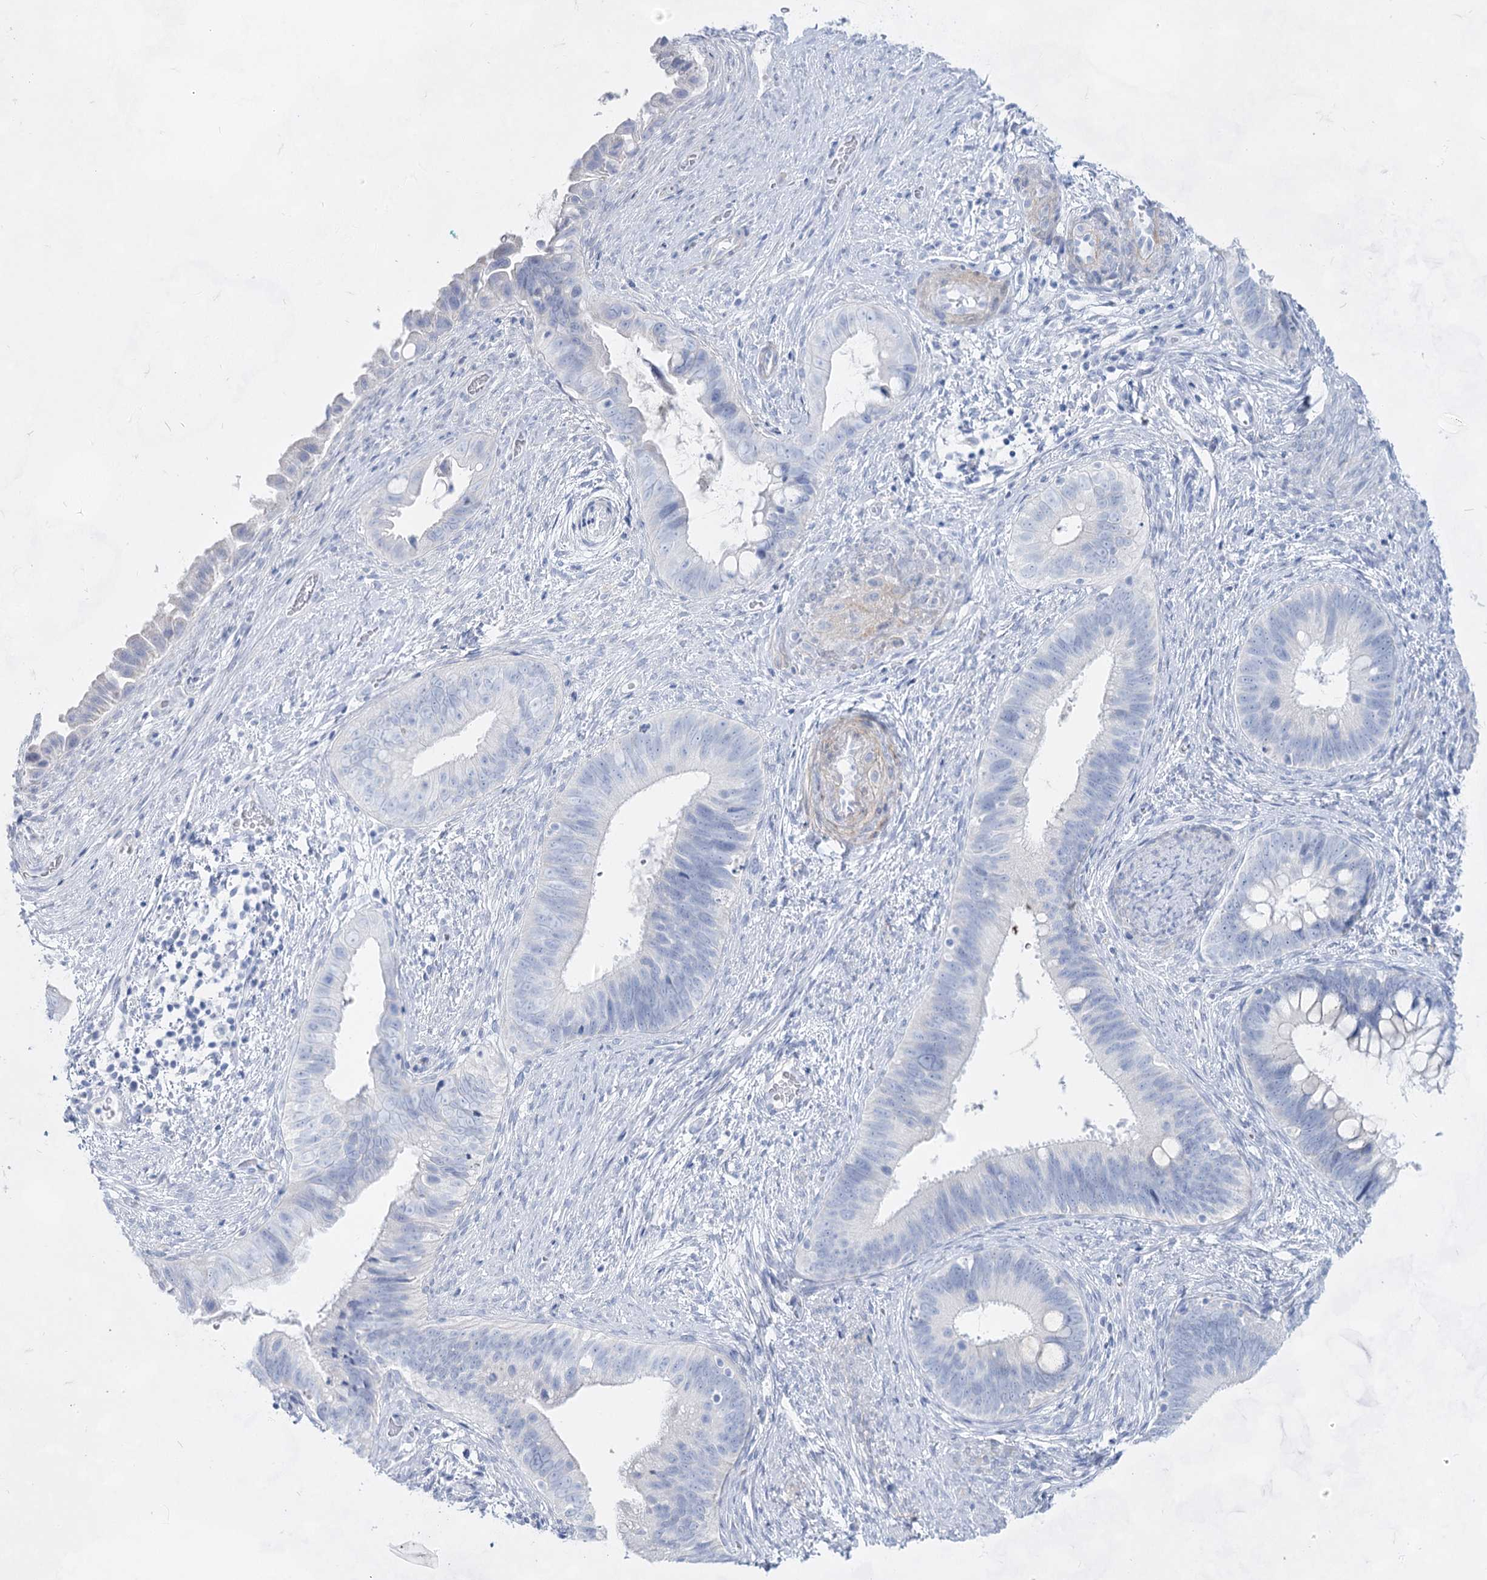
{"staining": {"intensity": "negative", "quantity": "none", "location": "none"}, "tissue": "cervical cancer", "cell_type": "Tumor cells", "image_type": "cancer", "snomed": [{"axis": "morphology", "description": "Adenocarcinoma, NOS"}, {"axis": "topography", "description": "Cervix"}], "caption": "Immunohistochemical staining of adenocarcinoma (cervical) exhibits no significant expression in tumor cells.", "gene": "ACRV1", "patient": {"sex": "female", "age": 42}}